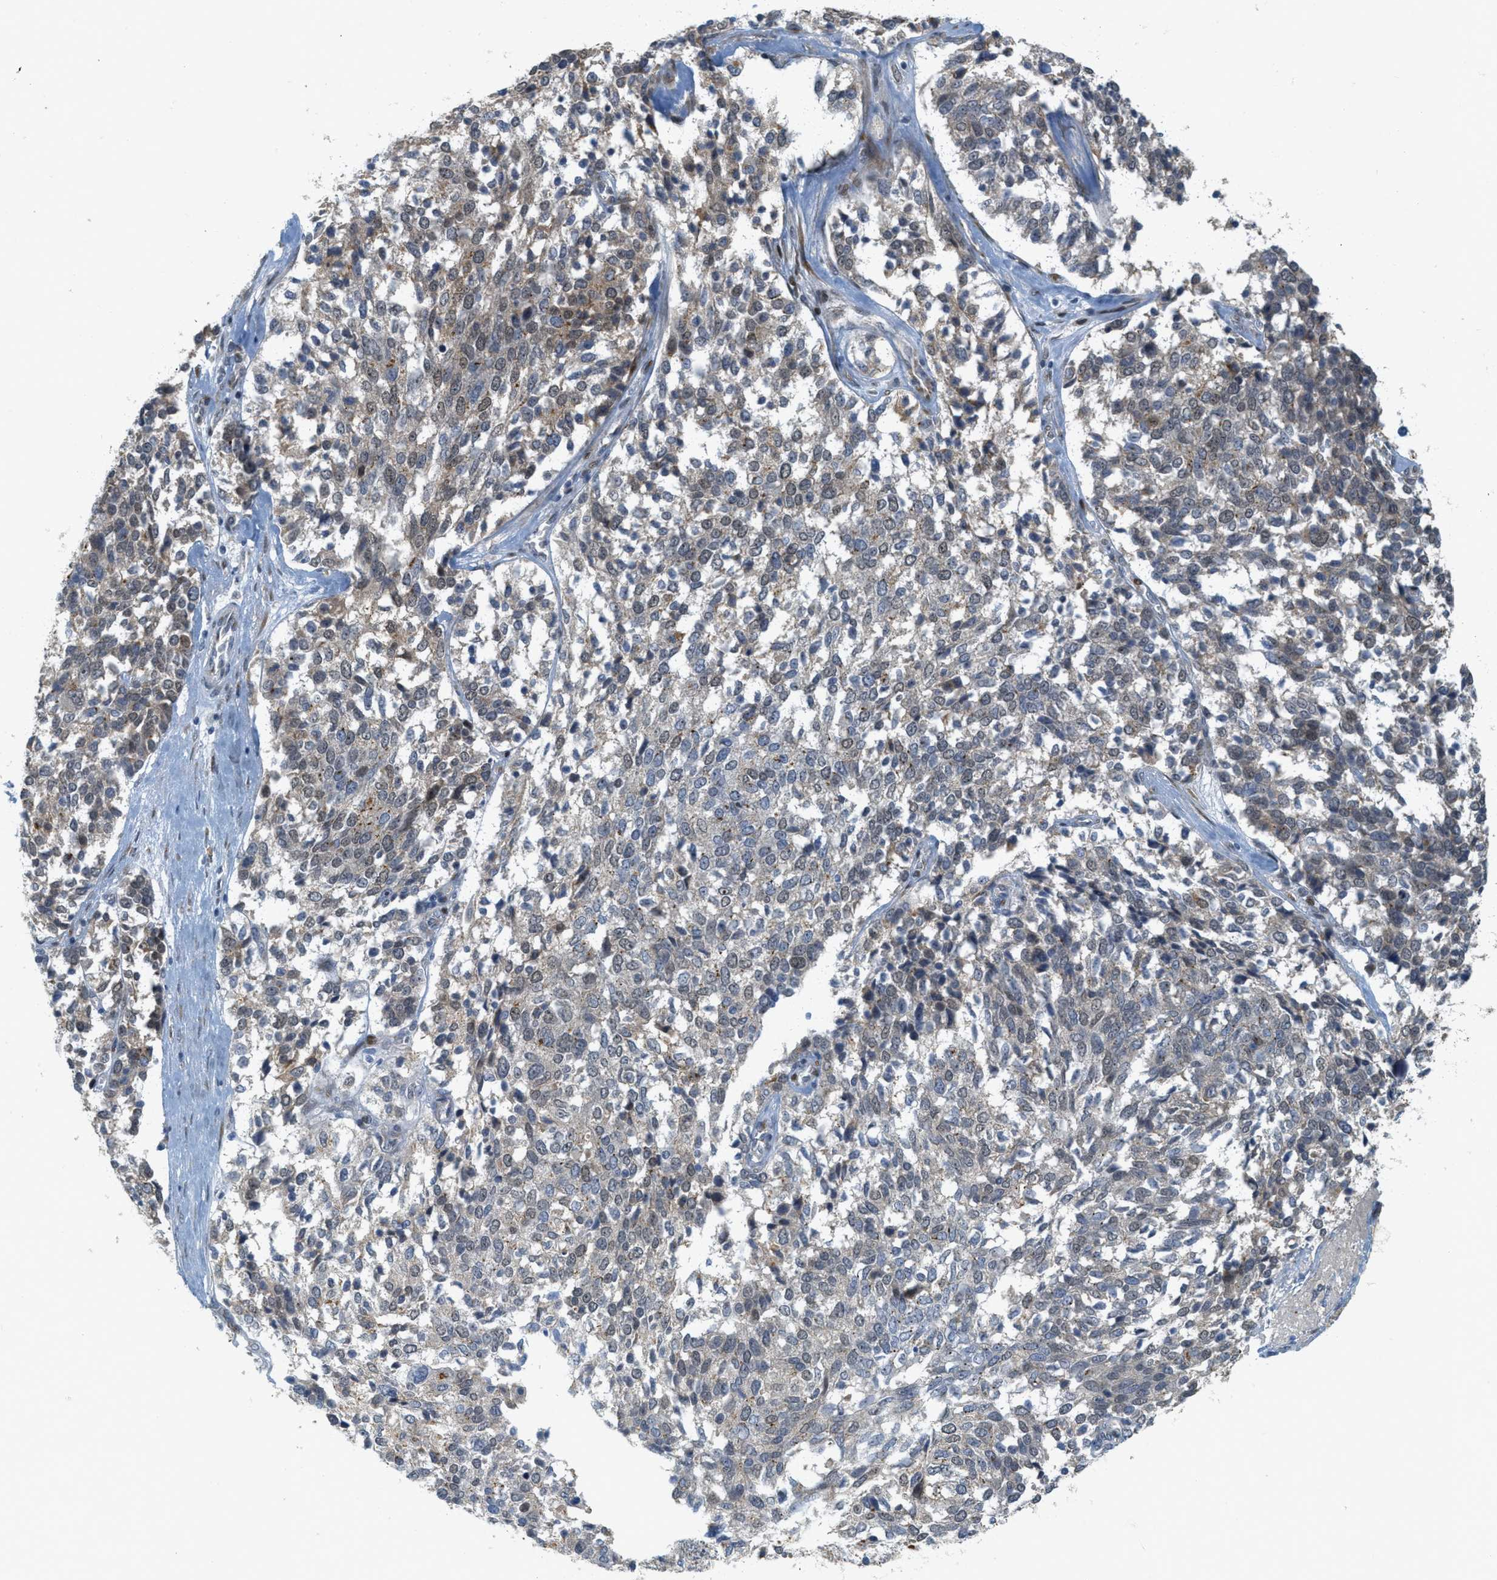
{"staining": {"intensity": "weak", "quantity": "25%-75%", "location": "cytoplasmic/membranous"}, "tissue": "ovarian cancer", "cell_type": "Tumor cells", "image_type": "cancer", "snomed": [{"axis": "morphology", "description": "Cystadenocarcinoma, serous, NOS"}, {"axis": "topography", "description": "Ovary"}], "caption": "Ovarian serous cystadenocarcinoma stained for a protein shows weak cytoplasmic/membranous positivity in tumor cells.", "gene": "ZFPL1", "patient": {"sex": "female", "age": 44}}